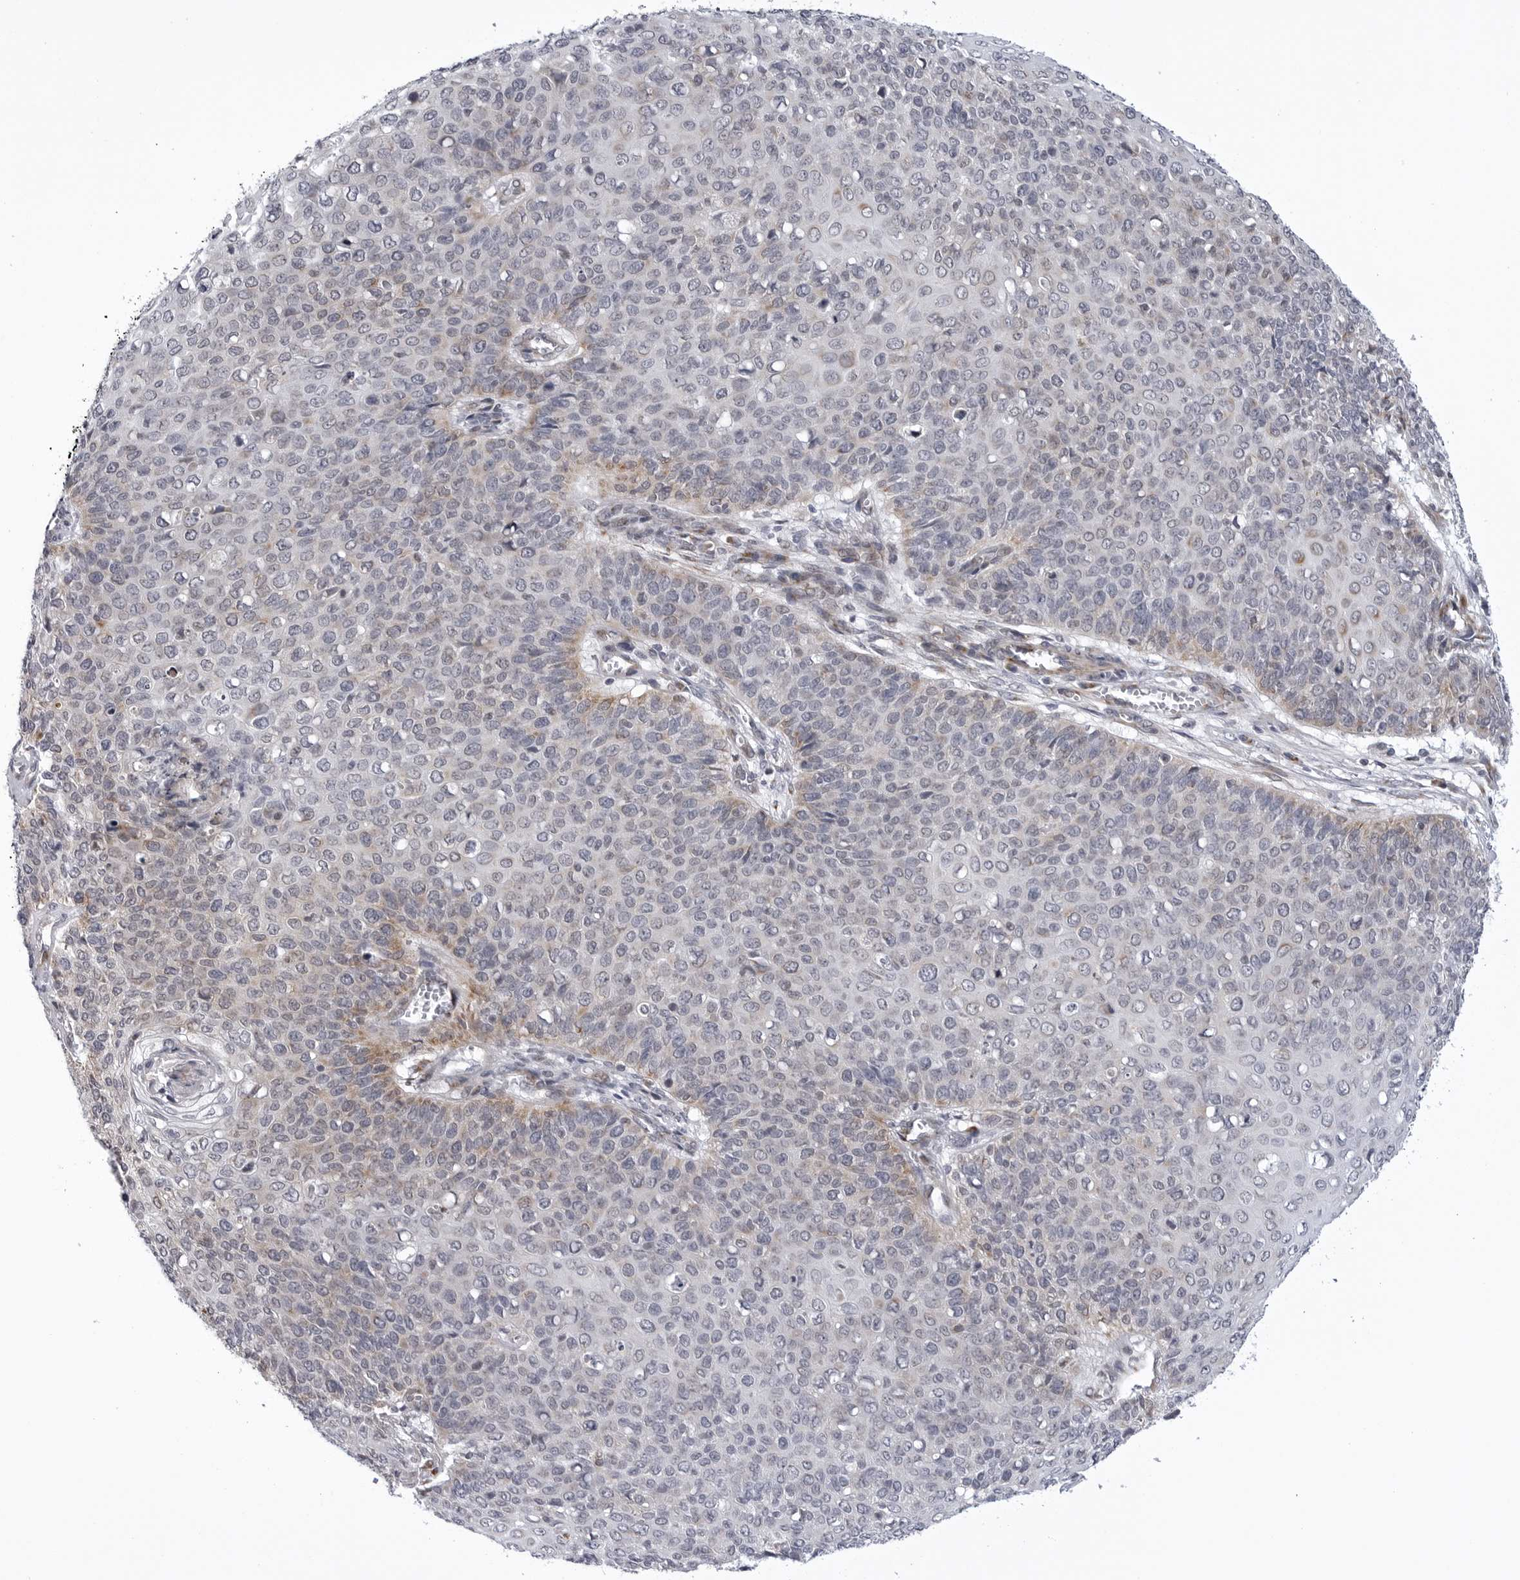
{"staining": {"intensity": "weak", "quantity": "<25%", "location": "cytoplasmic/membranous"}, "tissue": "cervical cancer", "cell_type": "Tumor cells", "image_type": "cancer", "snomed": [{"axis": "morphology", "description": "Squamous cell carcinoma, NOS"}, {"axis": "topography", "description": "Cervix"}], "caption": "The image demonstrates no significant expression in tumor cells of cervical cancer.", "gene": "CDK20", "patient": {"sex": "female", "age": 39}}